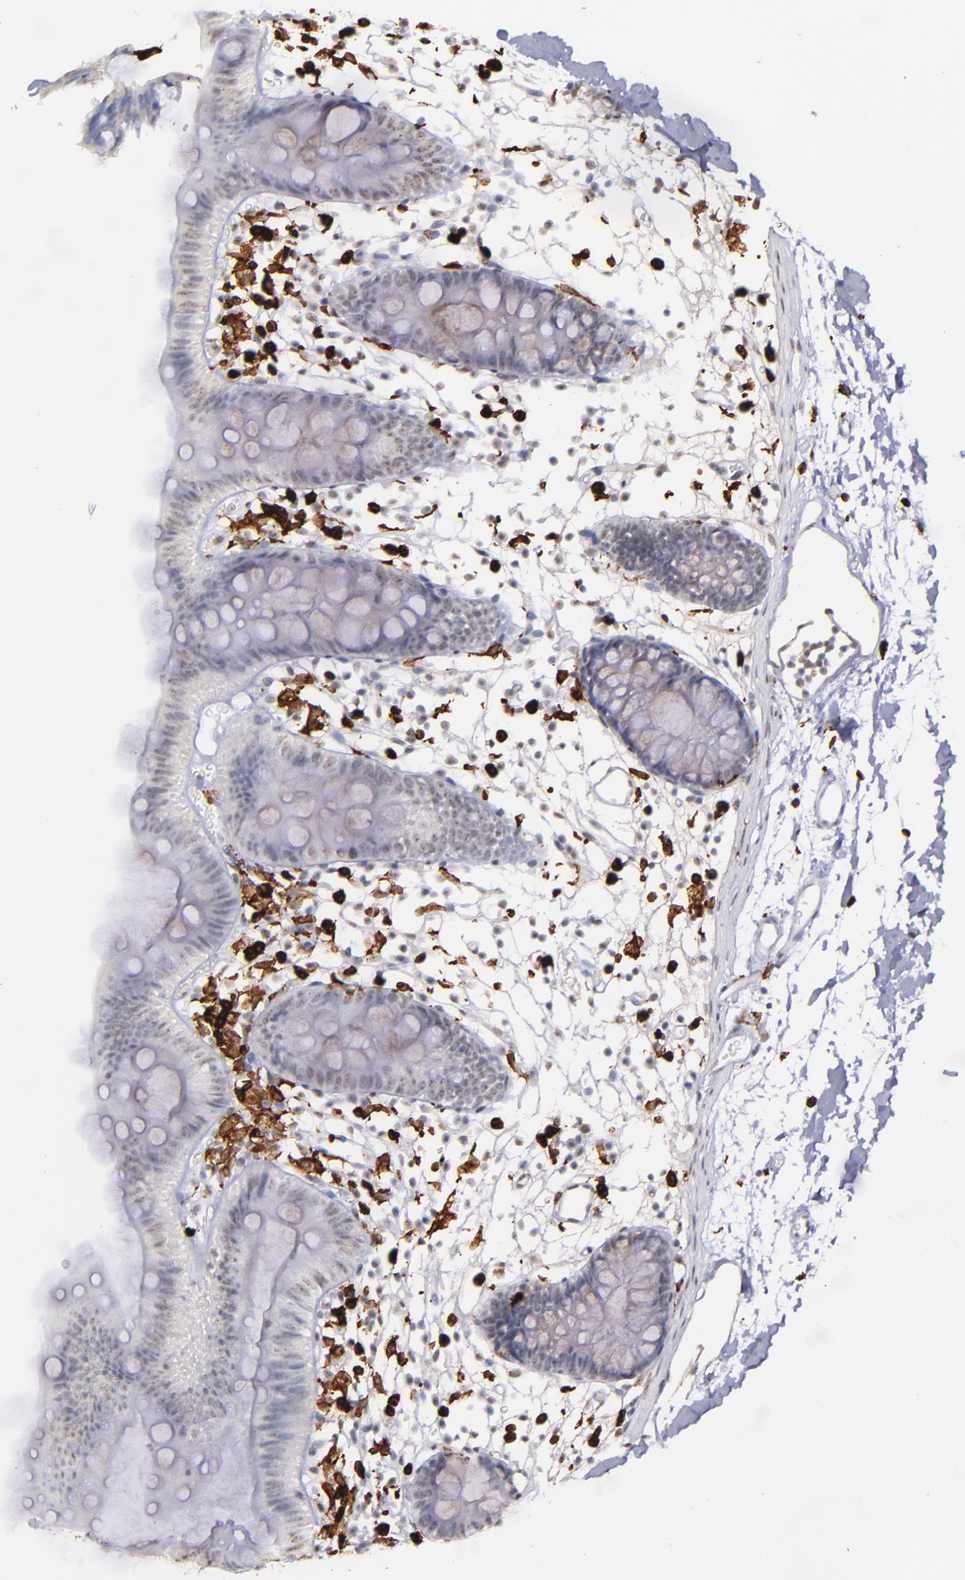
{"staining": {"intensity": "negative", "quantity": "none", "location": "none"}, "tissue": "colon", "cell_type": "Endothelial cells", "image_type": "normal", "snomed": [{"axis": "morphology", "description": "Normal tissue, NOS"}, {"axis": "topography", "description": "Colon"}], "caption": "IHC histopathology image of unremarkable colon: colon stained with DAB demonstrates no significant protein staining in endothelial cells. (DAB (3,3'-diaminobenzidine) immunohistochemistry (IHC) with hematoxylin counter stain).", "gene": "NCF2", "patient": {"sex": "male", "age": 14}}